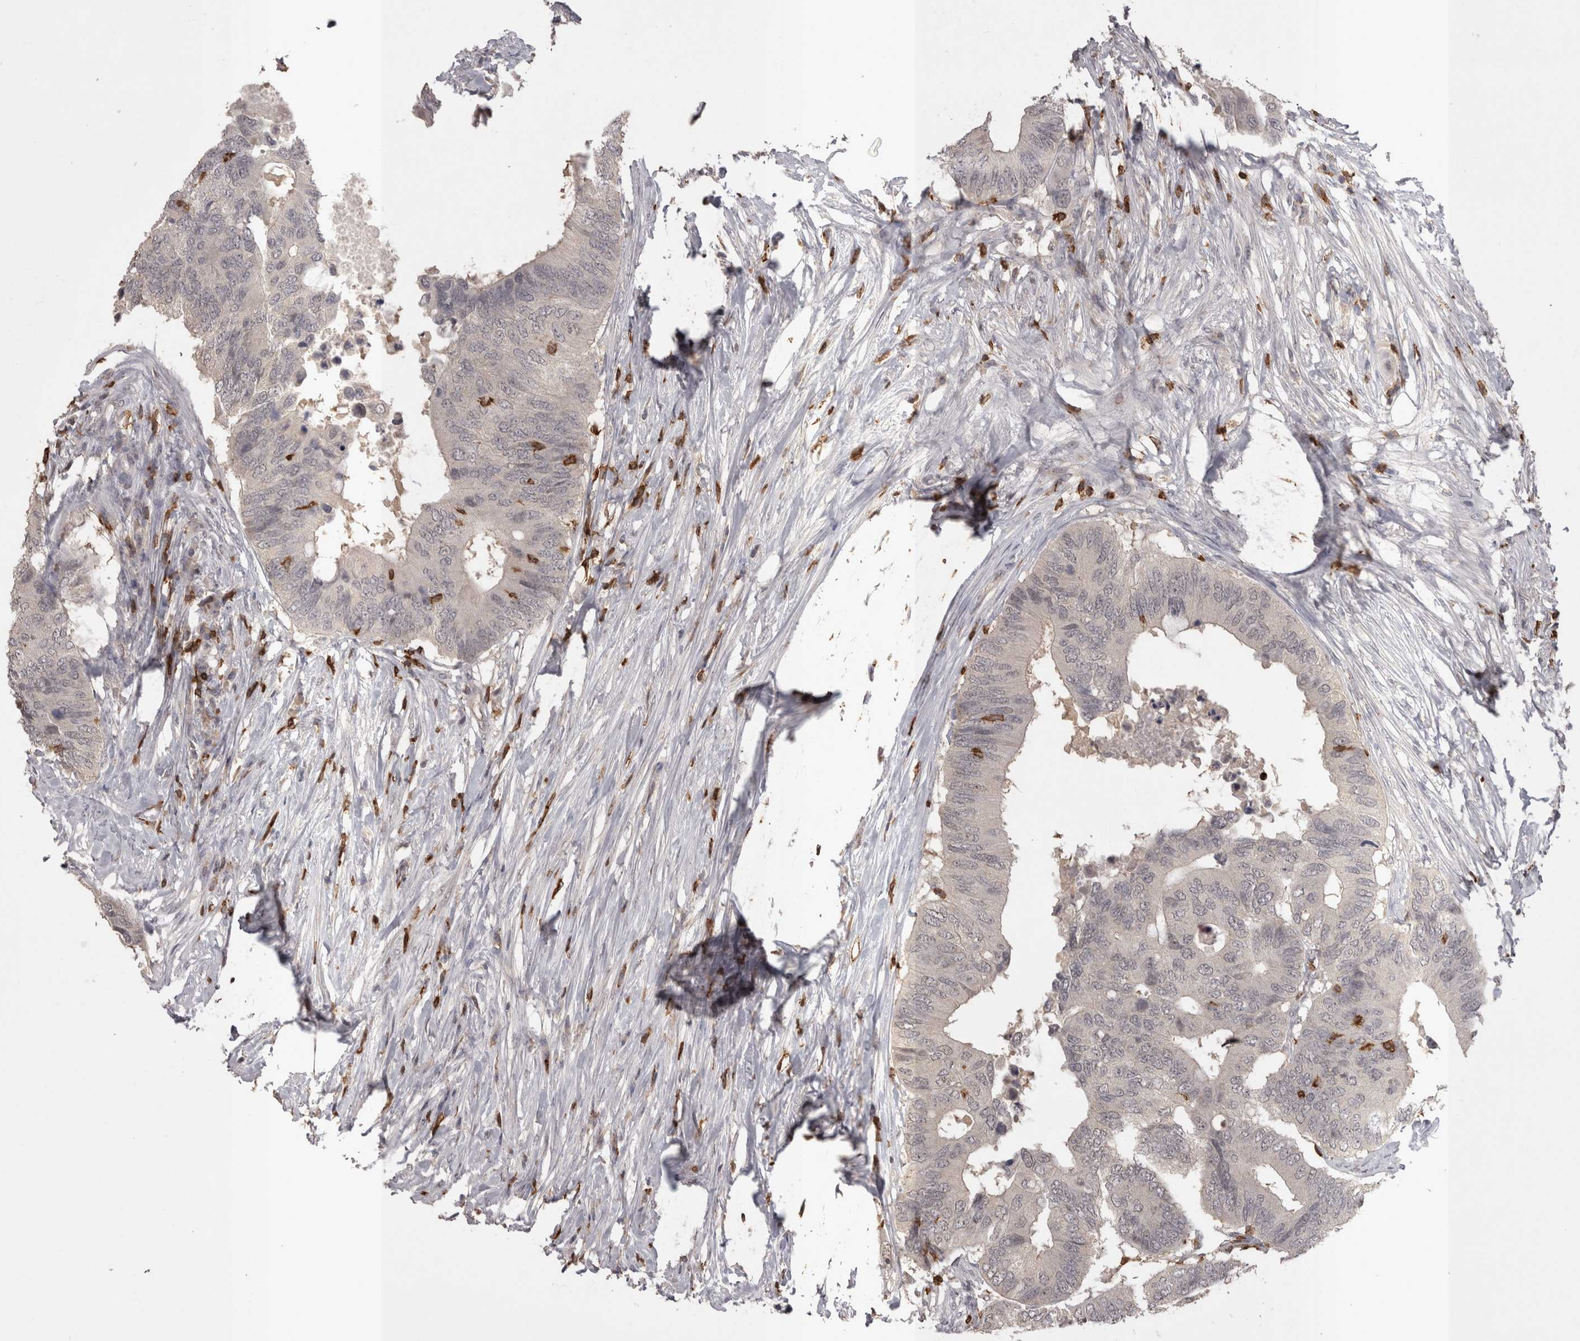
{"staining": {"intensity": "negative", "quantity": "none", "location": "none"}, "tissue": "colorectal cancer", "cell_type": "Tumor cells", "image_type": "cancer", "snomed": [{"axis": "morphology", "description": "Adenocarcinoma, NOS"}, {"axis": "topography", "description": "Colon"}], "caption": "There is no significant positivity in tumor cells of colorectal cancer.", "gene": "SKAP1", "patient": {"sex": "male", "age": 71}}